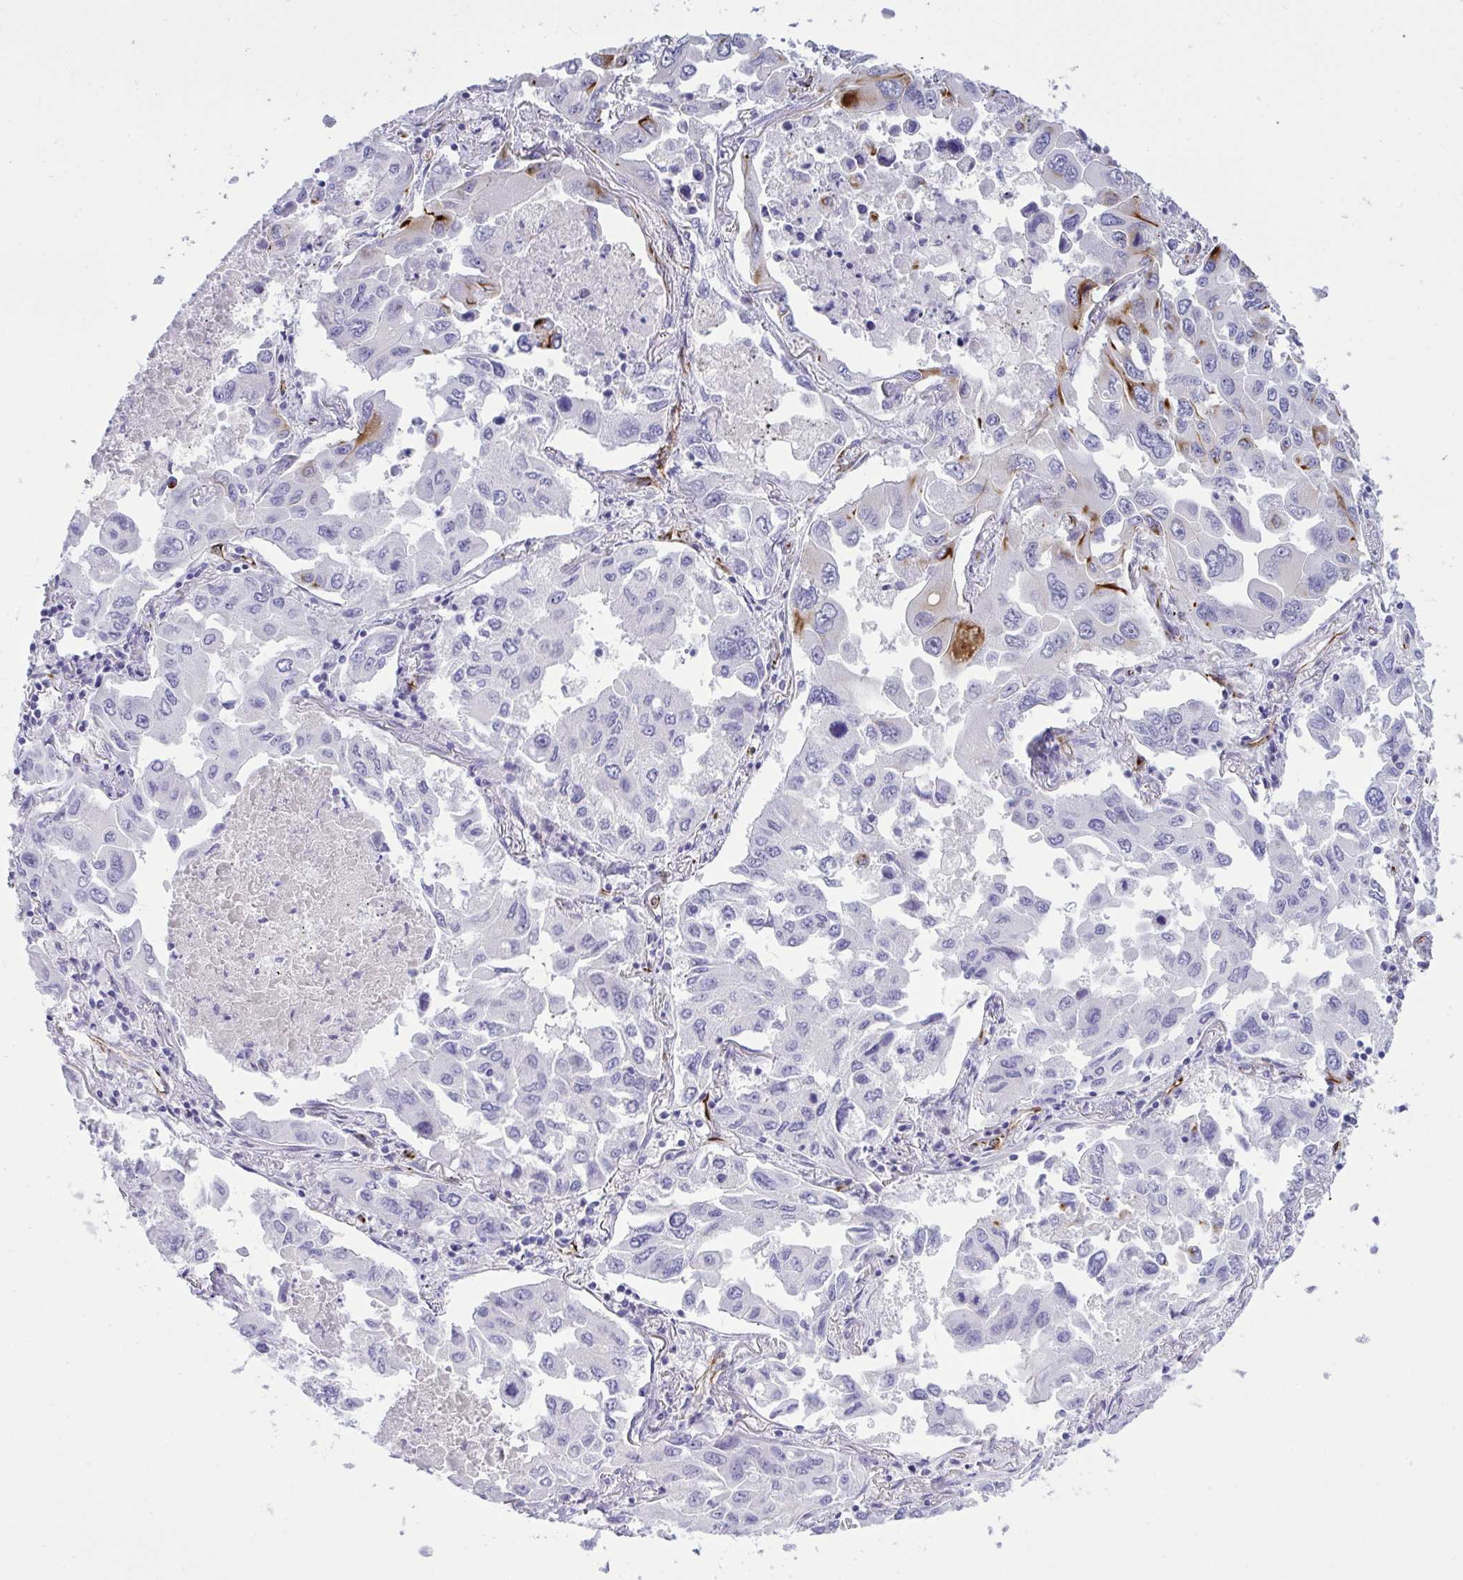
{"staining": {"intensity": "negative", "quantity": "none", "location": "none"}, "tissue": "lung cancer", "cell_type": "Tumor cells", "image_type": "cancer", "snomed": [{"axis": "morphology", "description": "Adenocarcinoma, NOS"}, {"axis": "topography", "description": "Lung"}], "caption": "A histopathology image of lung cancer (adenocarcinoma) stained for a protein reveals no brown staining in tumor cells.", "gene": "SLC35B1", "patient": {"sex": "male", "age": 64}}